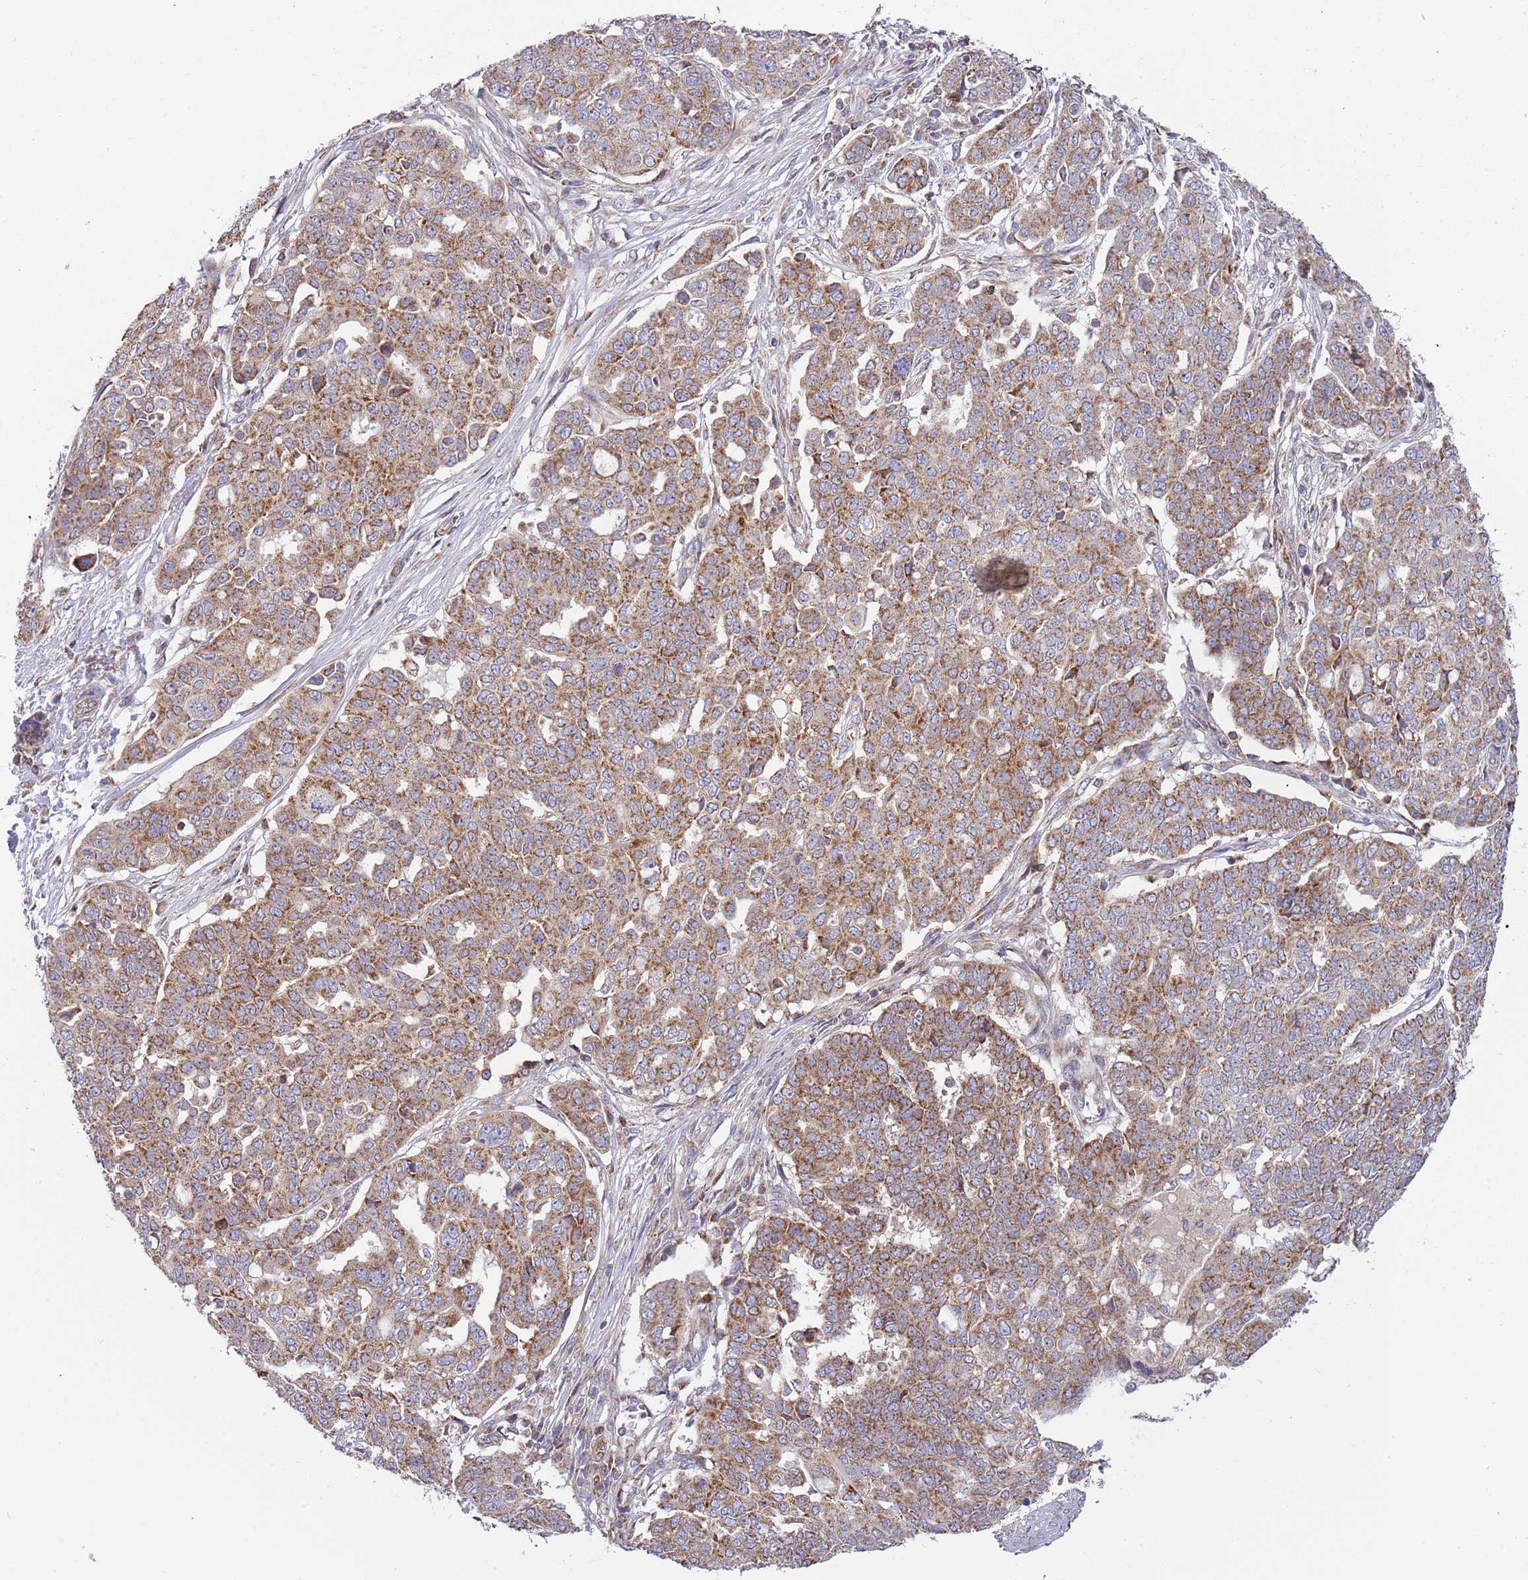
{"staining": {"intensity": "moderate", "quantity": ">75%", "location": "cytoplasmic/membranous"}, "tissue": "ovarian cancer", "cell_type": "Tumor cells", "image_type": "cancer", "snomed": [{"axis": "morphology", "description": "Cystadenocarcinoma, serous, NOS"}, {"axis": "topography", "description": "Soft tissue"}, {"axis": "topography", "description": "Ovary"}], "caption": "Serous cystadenocarcinoma (ovarian) was stained to show a protein in brown. There is medium levels of moderate cytoplasmic/membranous positivity in about >75% of tumor cells.", "gene": "IRS4", "patient": {"sex": "female", "age": 57}}